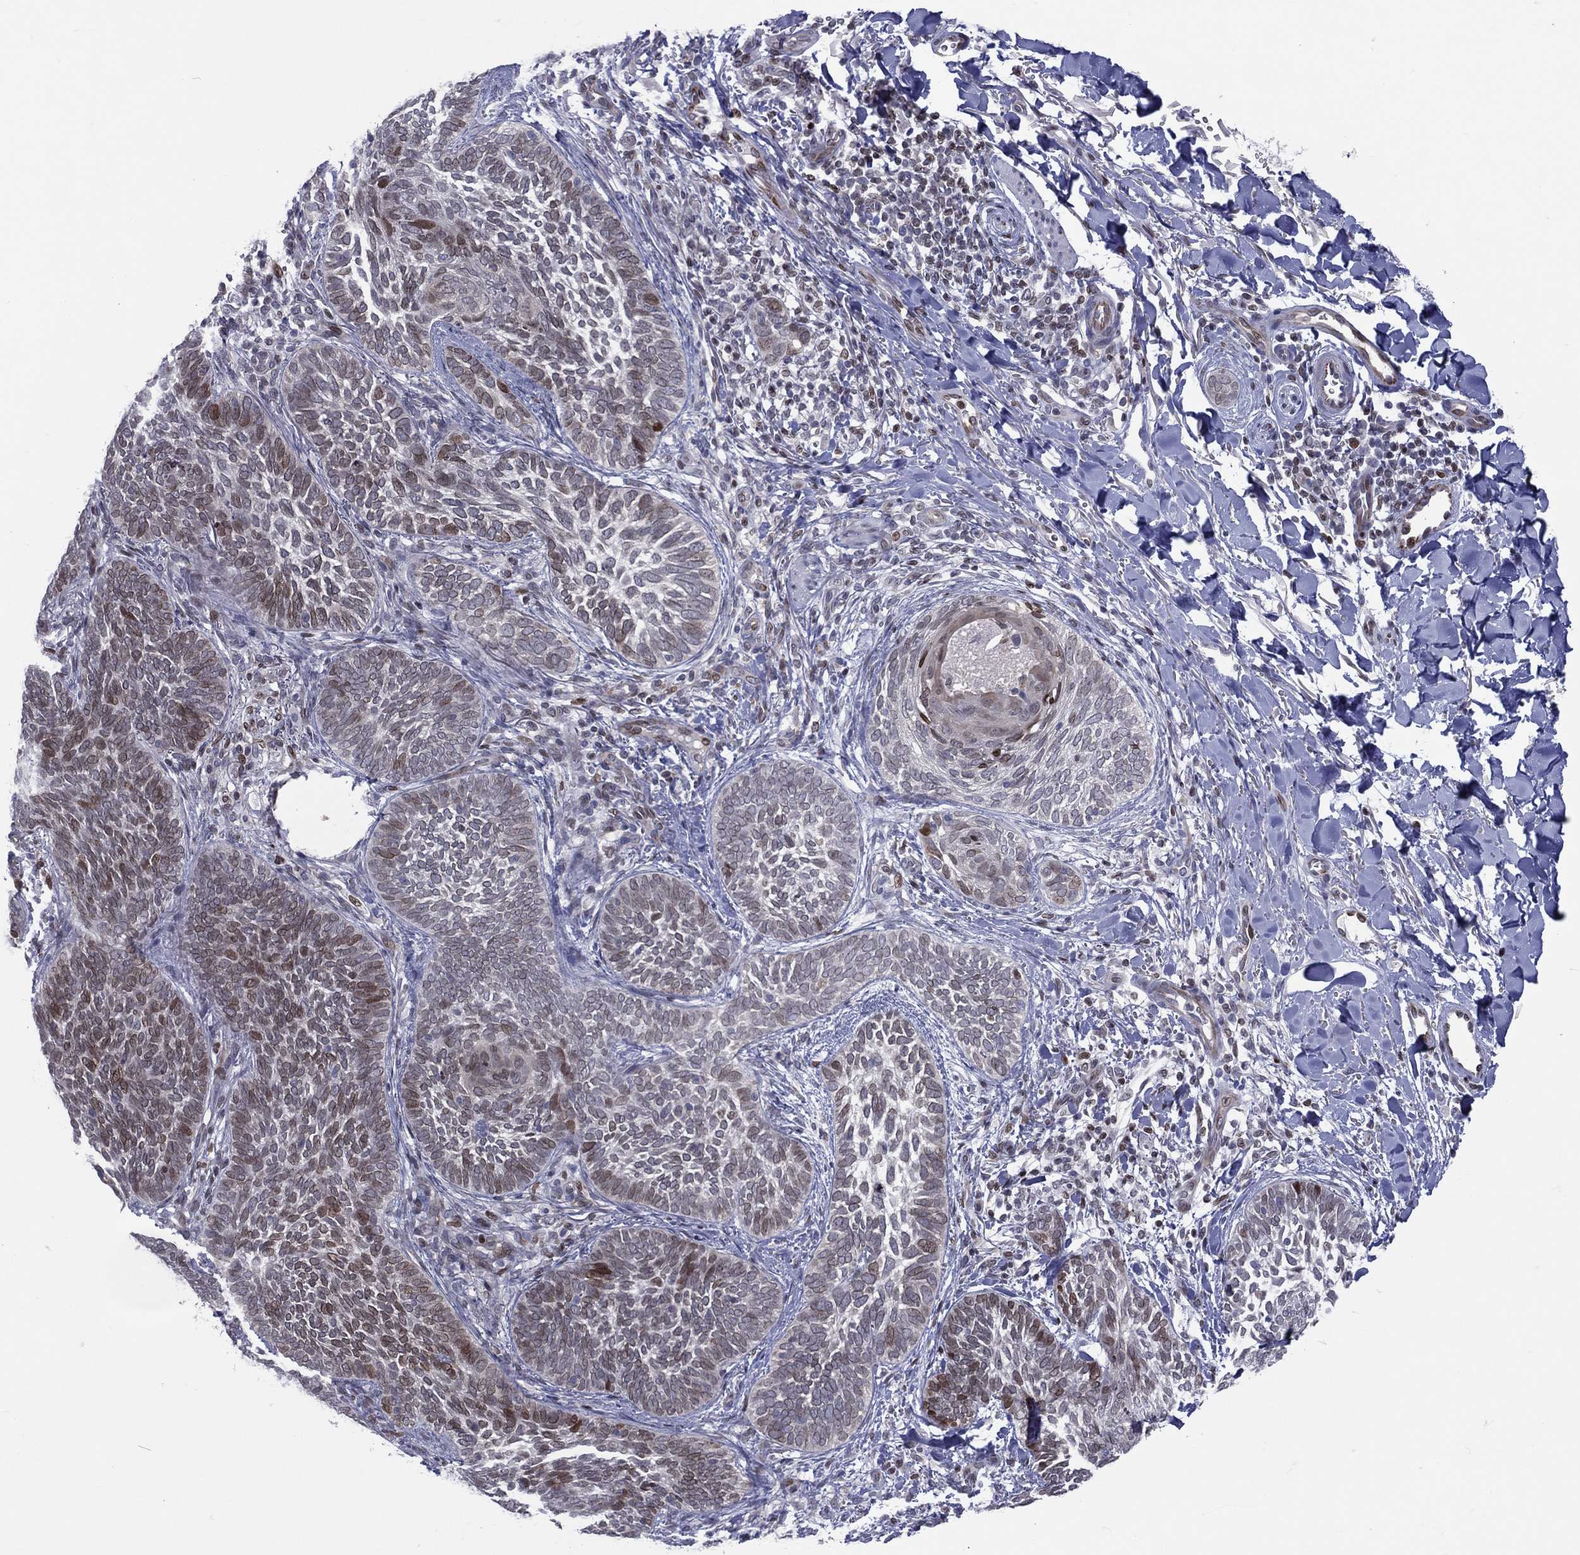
{"staining": {"intensity": "moderate", "quantity": "<25%", "location": "nuclear"}, "tissue": "skin cancer", "cell_type": "Tumor cells", "image_type": "cancer", "snomed": [{"axis": "morphology", "description": "Normal tissue, NOS"}, {"axis": "morphology", "description": "Basal cell carcinoma"}, {"axis": "topography", "description": "Skin"}], "caption": "Immunohistochemistry (IHC) photomicrograph of neoplastic tissue: human basal cell carcinoma (skin) stained using immunohistochemistry demonstrates low levels of moderate protein expression localized specifically in the nuclear of tumor cells, appearing as a nuclear brown color.", "gene": "DBF4B", "patient": {"sex": "male", "age": 46}}